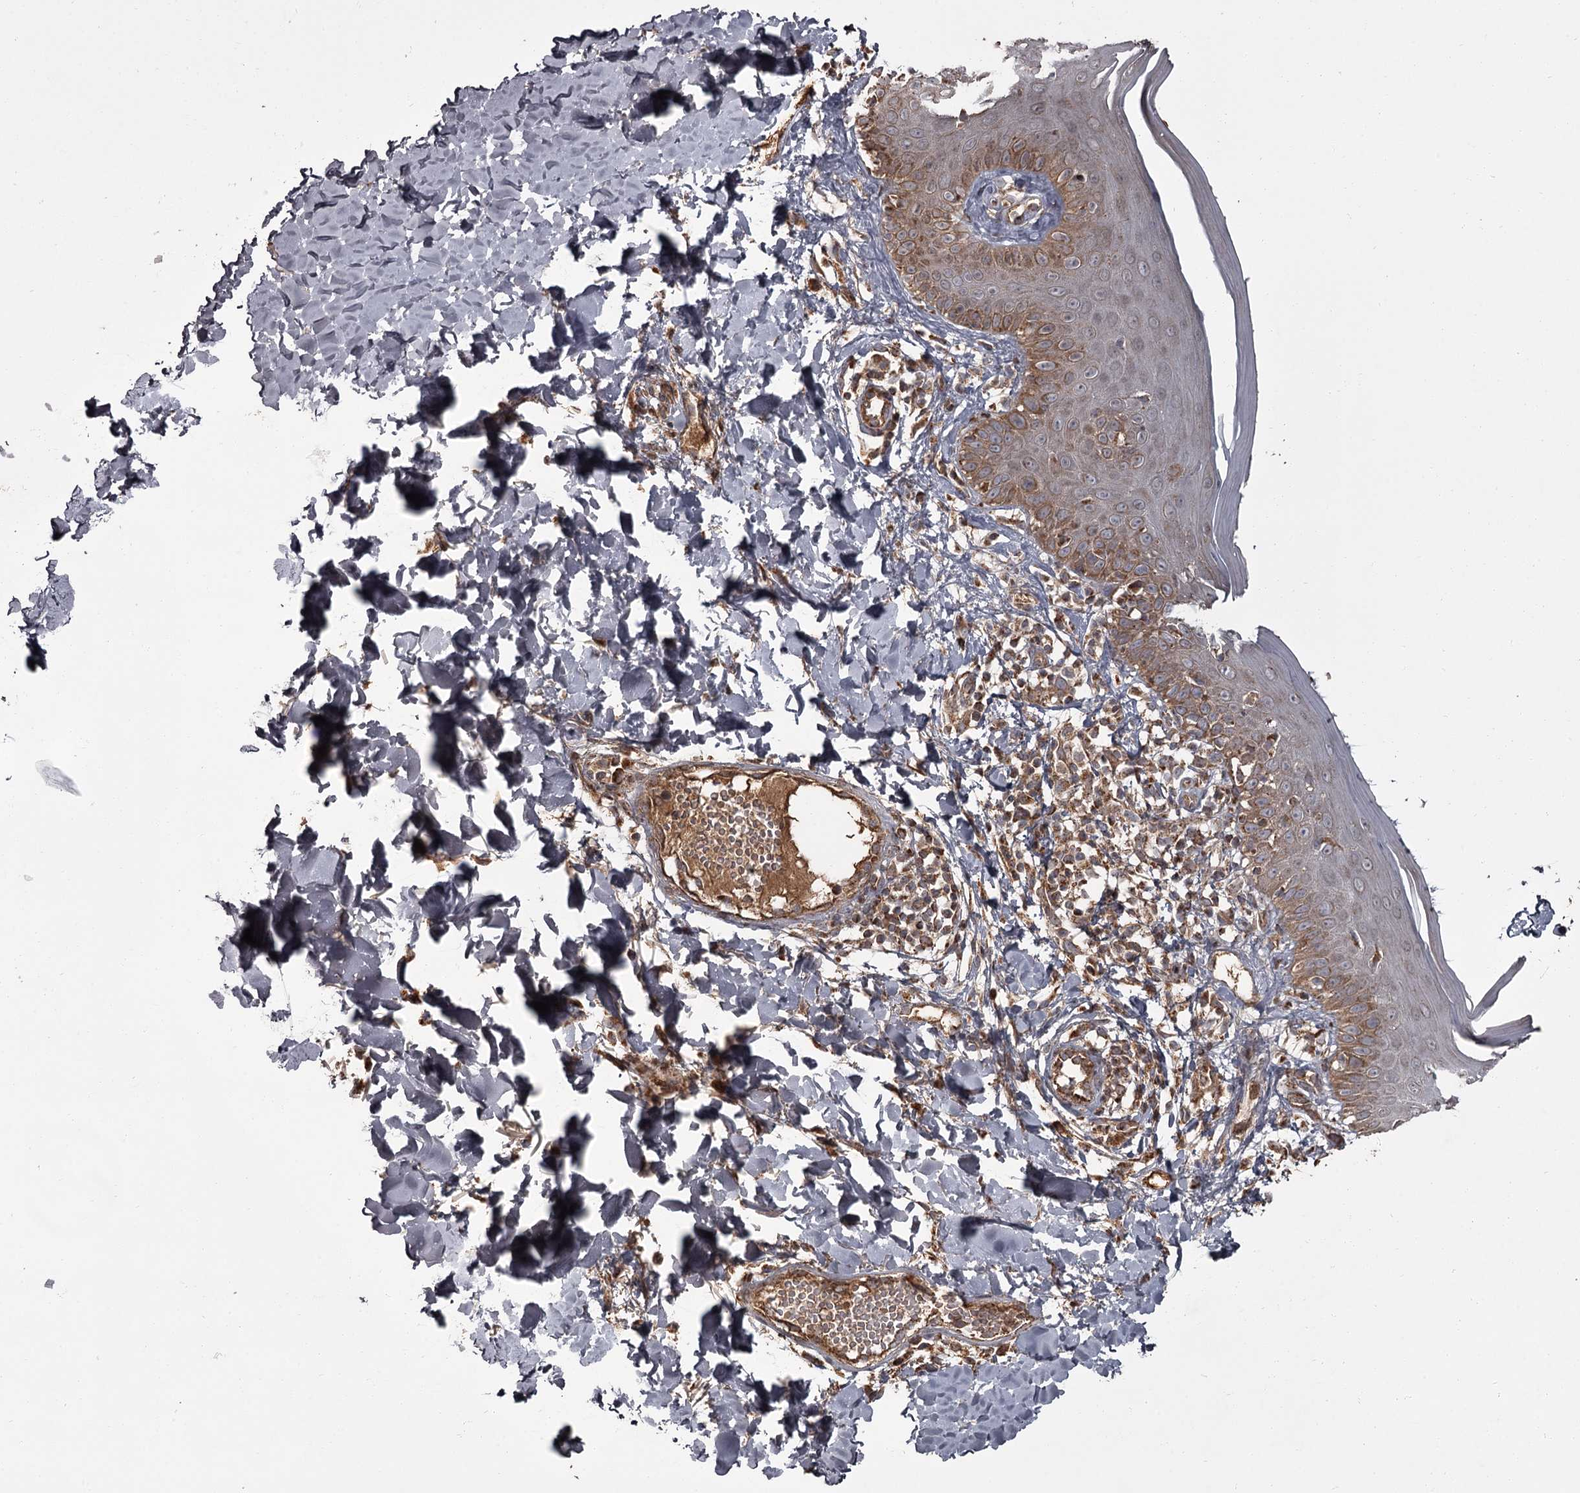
{"staining": {"intensity": "moderate", "quantity": ">75%", "location": "cytoplasmic/membranous"}, "tissue": "skin", "cell_type": "Fibroblasts", "image_type": "normal", "snomed": [{"axis": "morphology", "description": "Normal tissue, NOS"}, {"axis": "topography", "description": "Skin"}], "caption": "DAB (3,3'-diaminobenzidine) immunohistochemical staining of unremarkable human skin displays moderate cytoplasmic/membranous protein positivity in about >75% of fibroblasts.", "gene": "THAP9", "patient": {"sex": "male", "age": 52}}